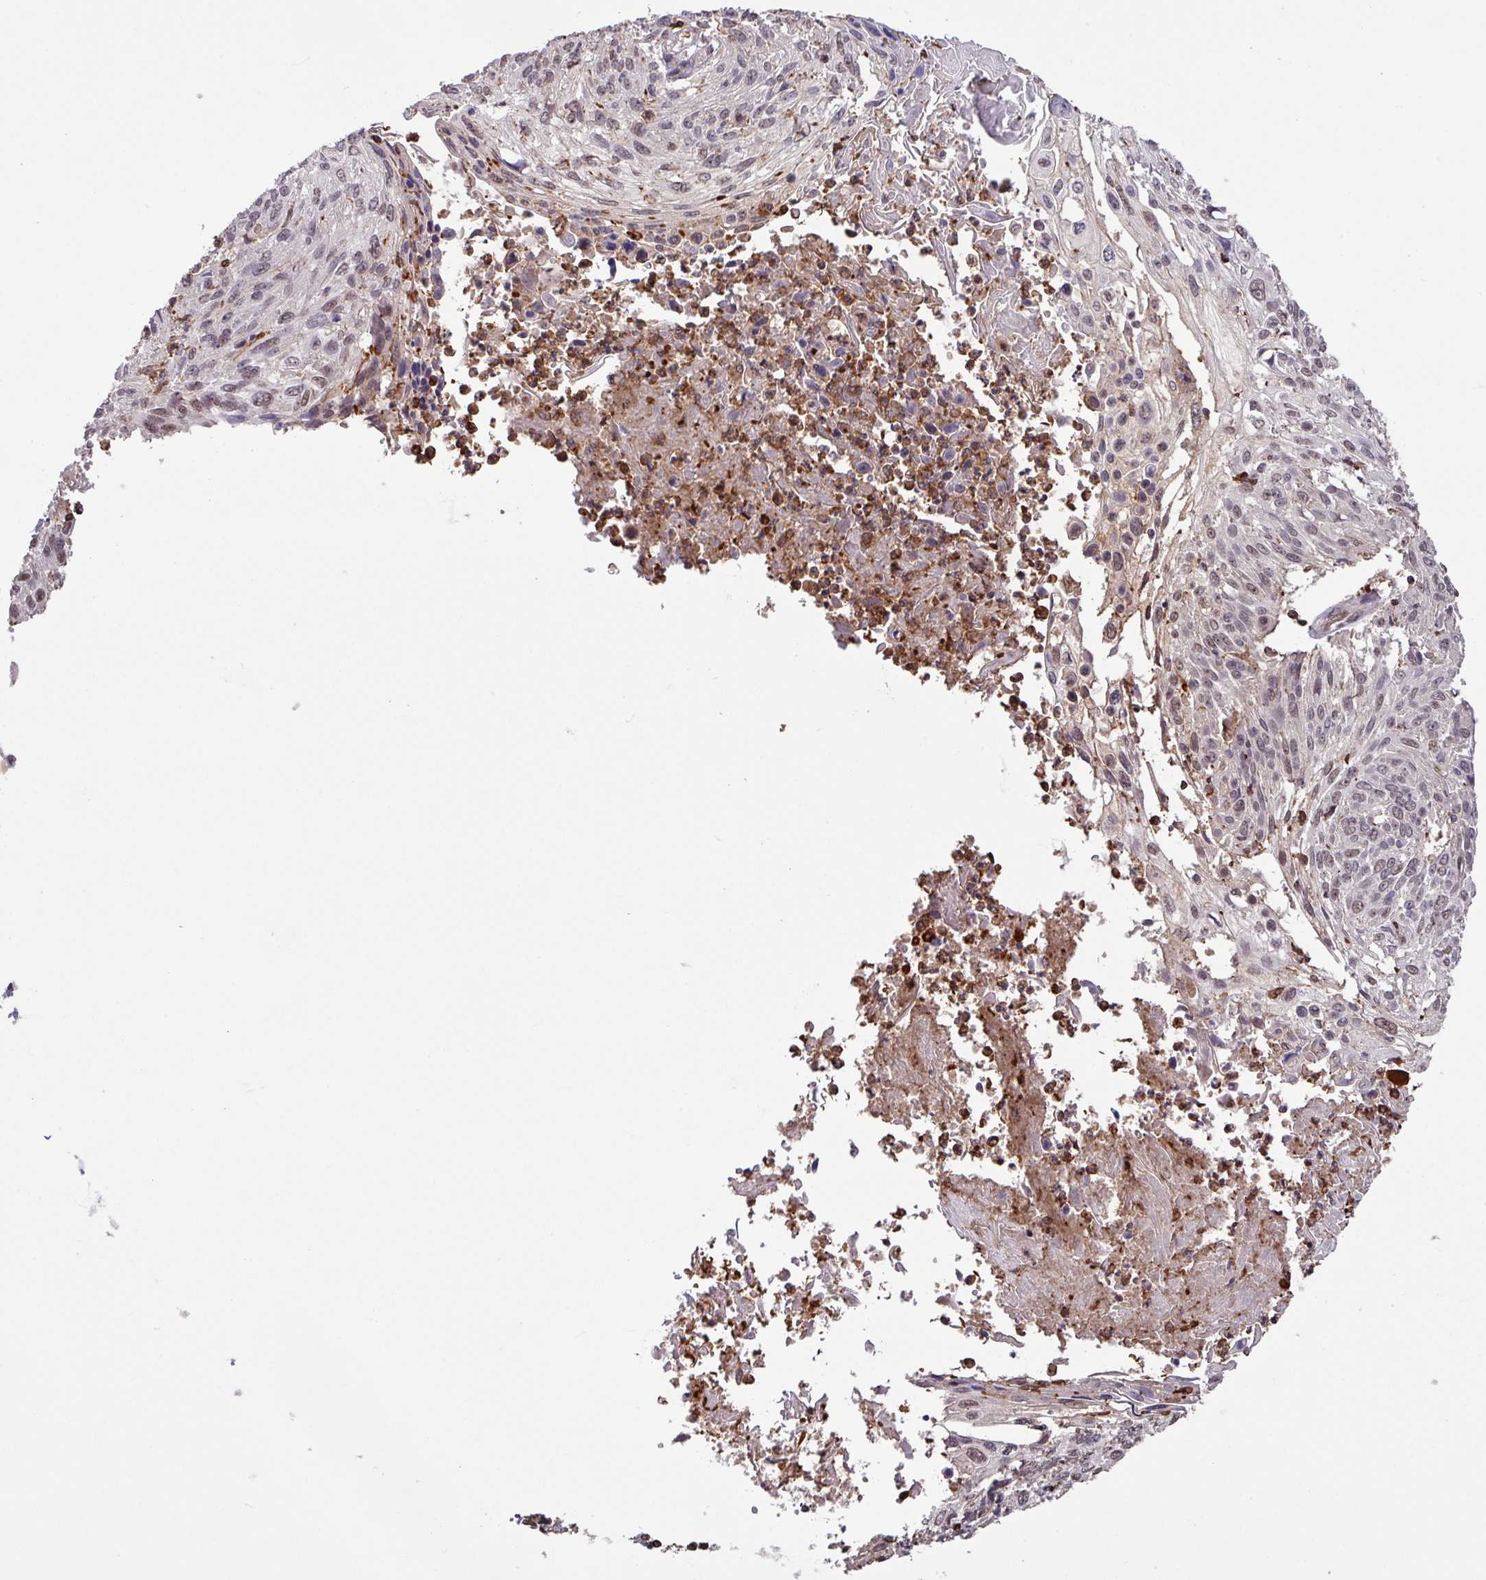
{"staining": {"intensity": "weak", "quantity": "<25%", "location": "nuclear"}, "tissue": "cervical cancer", "cell_type": "Tumor cells", "image_type": "cancer", "snomed": [{"axis": "morphology", "description": "Squamous cell carcinoma, NOS"}, {"axis": "topography", "description": "Cervix"}], "caption": "High power microscopy histopathology image of an immunohistochemistry photomicrograph of cervical cancer (squamous cell carcinoma), revealing no significant staining in tumor cells.", "gene": "GON7", "patient": {"sex": "female", "age": 51}}